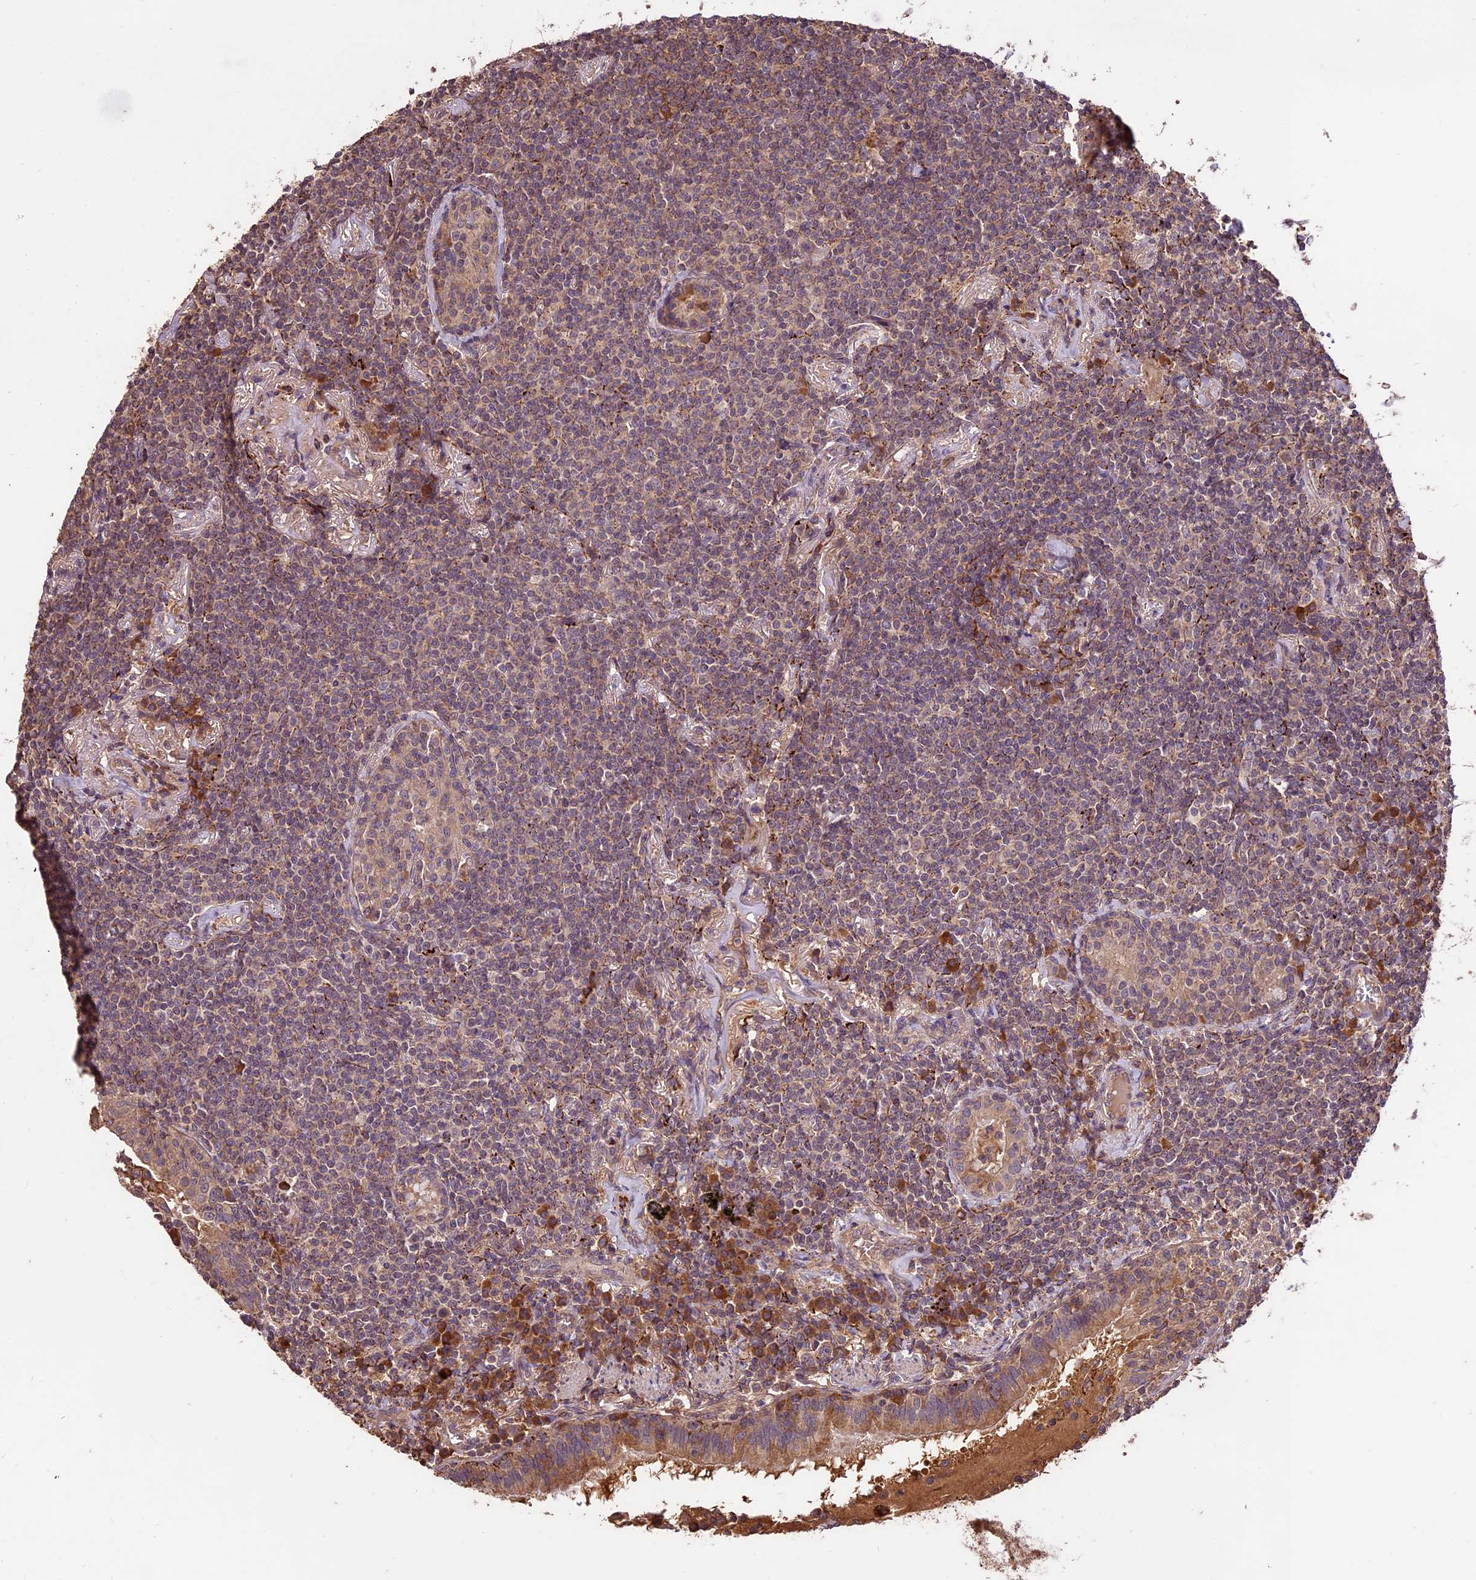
{"staining": {"intensity": "weak", "quantity": ">75%", "location": "cytoplasmic/membranous"}, "tissue": "lymphoma", "cell_type": "Tumor cells", "image_type": "cancer", "snomed": [{"axis": "morphology", "description": "Malignant lymphoma, non-Hodgkin's type, Low grade"}, {"axis": "topography", "description": "Lung"}], "caption": "The image reveals a brown stain indicating the presence of a protein in the cytoplasmic/membranous of tumor cells in lymphoma.", "gene": "CRLF1", "patient": {"sex": "female", "age": 71}}